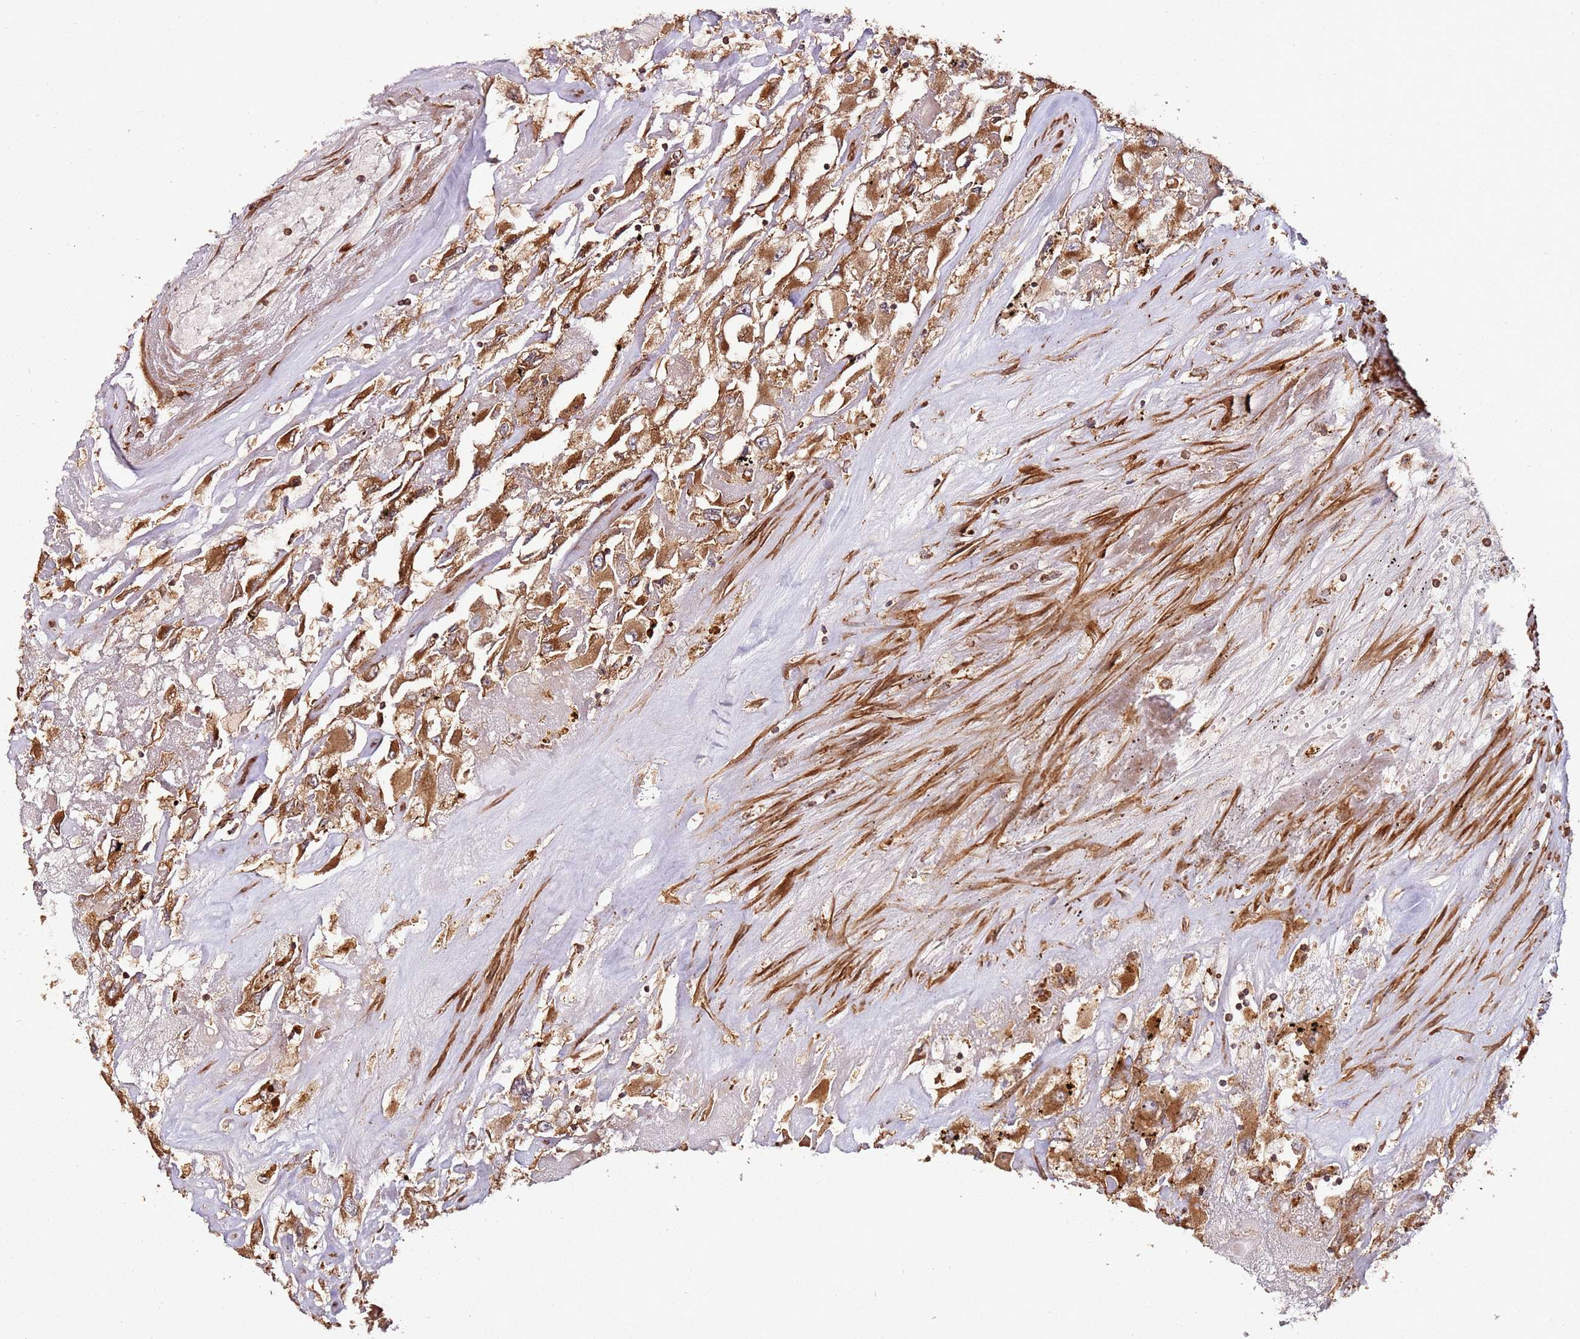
{"staining": {"intensity": "strong", "quantity": ">75%", "location": "cytoplasmic/membranous"}, "tissue": "renal cancer", "cell_type": "Tumor cells", "image_type": "cancer", "snomed": [{"axis": "morphology", "description": "Adenocarcinoma, NOS"}, {"axis": "topography", "description": "Kidney"}], "caption": "Tumor cells show high levels of strong cytoplasmic/membranous expression in about >75% of cells in human renal adenocarcinoma.", "gene": "FAM186A", "patient": {"sex": "female", "age": 52}}